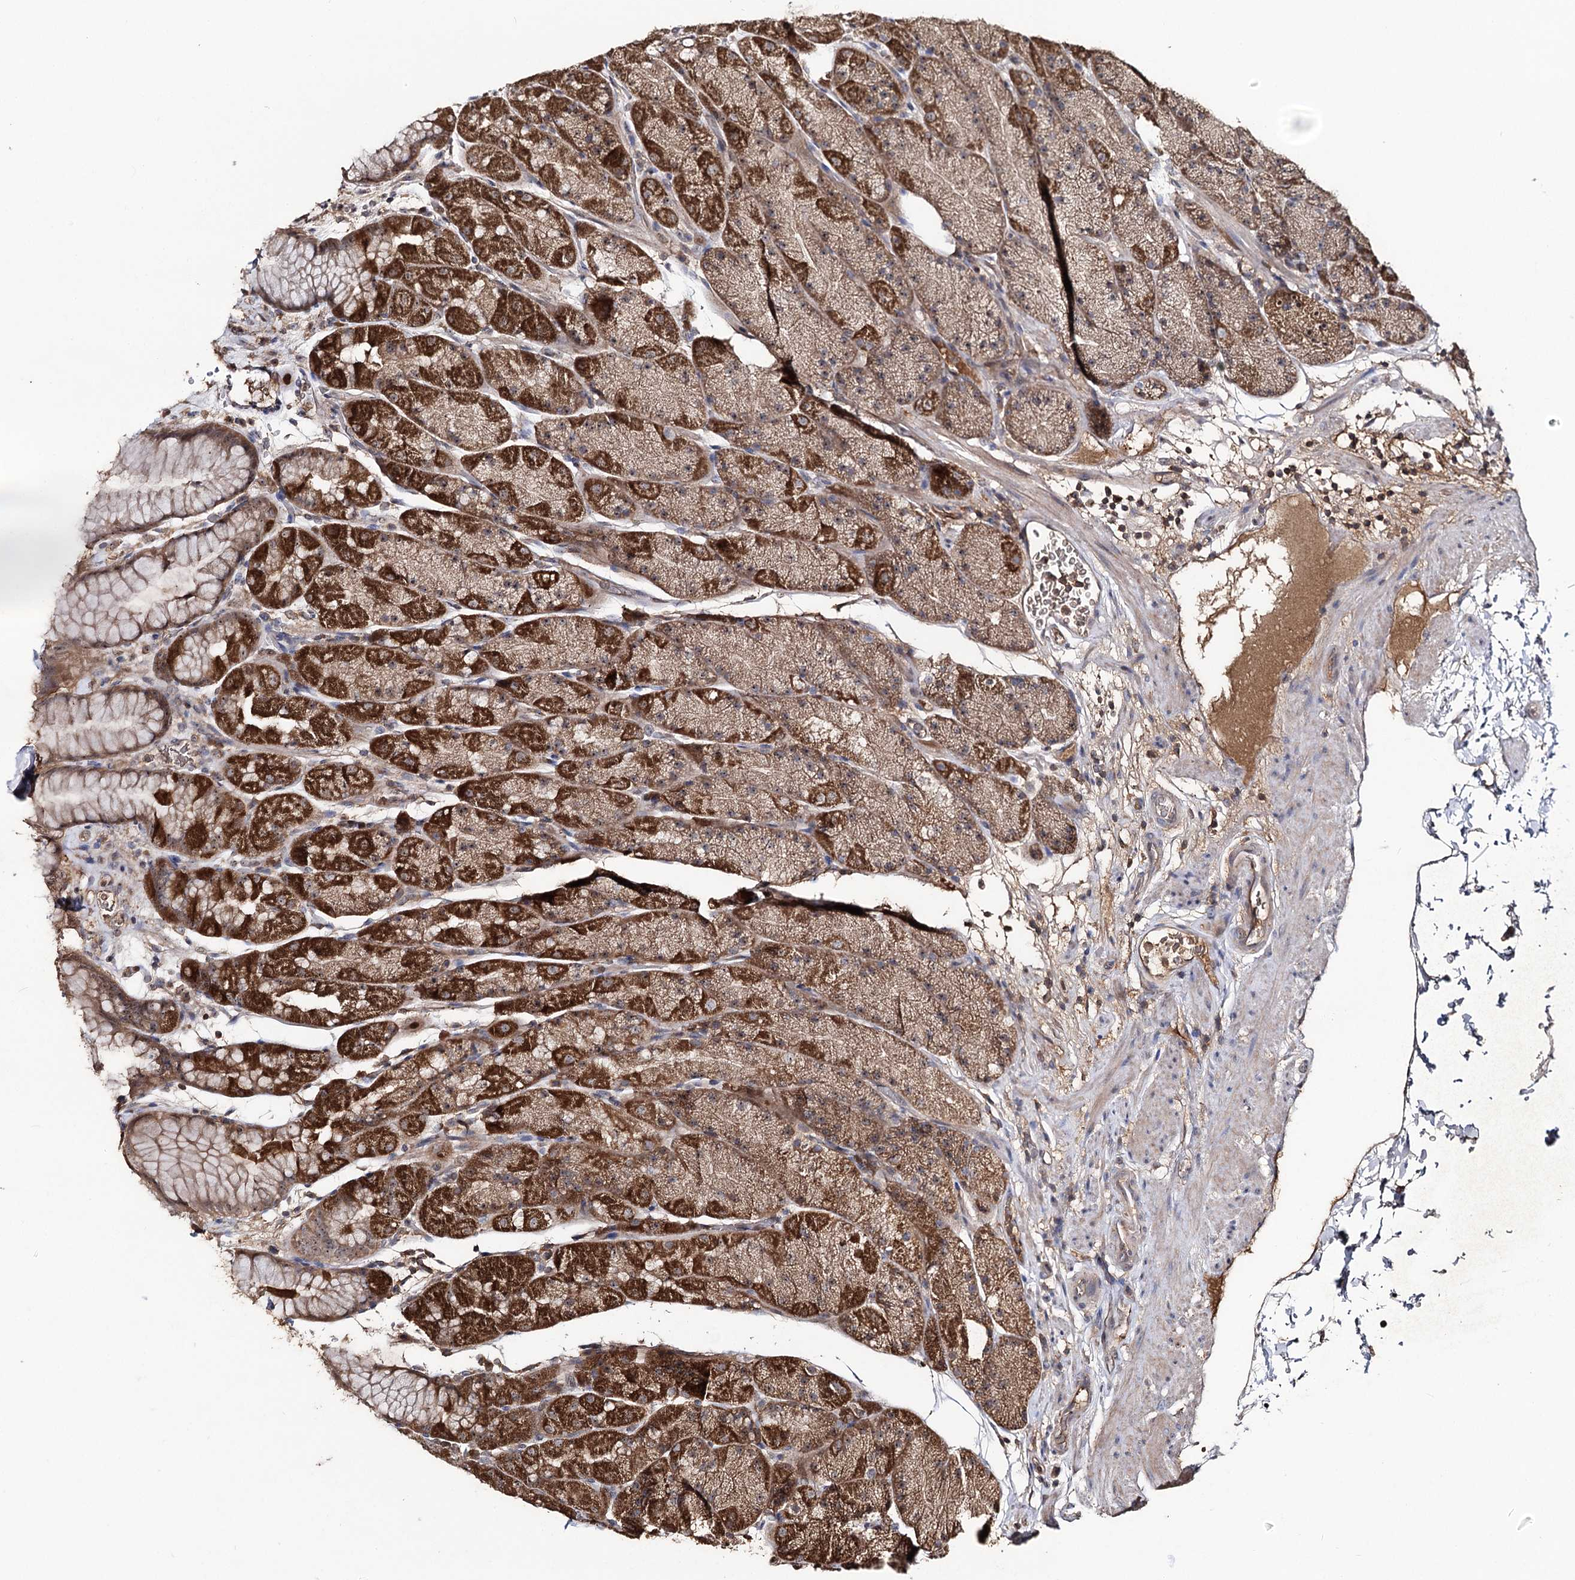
{"staining": {"intensity": "strong", "quantity": ">75%", "location": "cytoplasmic/membranous"}, "tissue": "stomach", "cell_type": "Glandular cells", "image_type": "normal", "snomed": [{"axis": "morphology", "description": "Normal tissue, NOS"}, {"axis": "topography", "description": "Stomach, upper"}, {"axis": "topography", "description": "Stomach, lower"}], "caption": "Glandular cells demonstrate high levels of strong cytoplasmic/membranous positivity in about >75% of cells in benign stomach.", "gene": "FAM53B", "patient": {"sex": "male", "age": 67}}